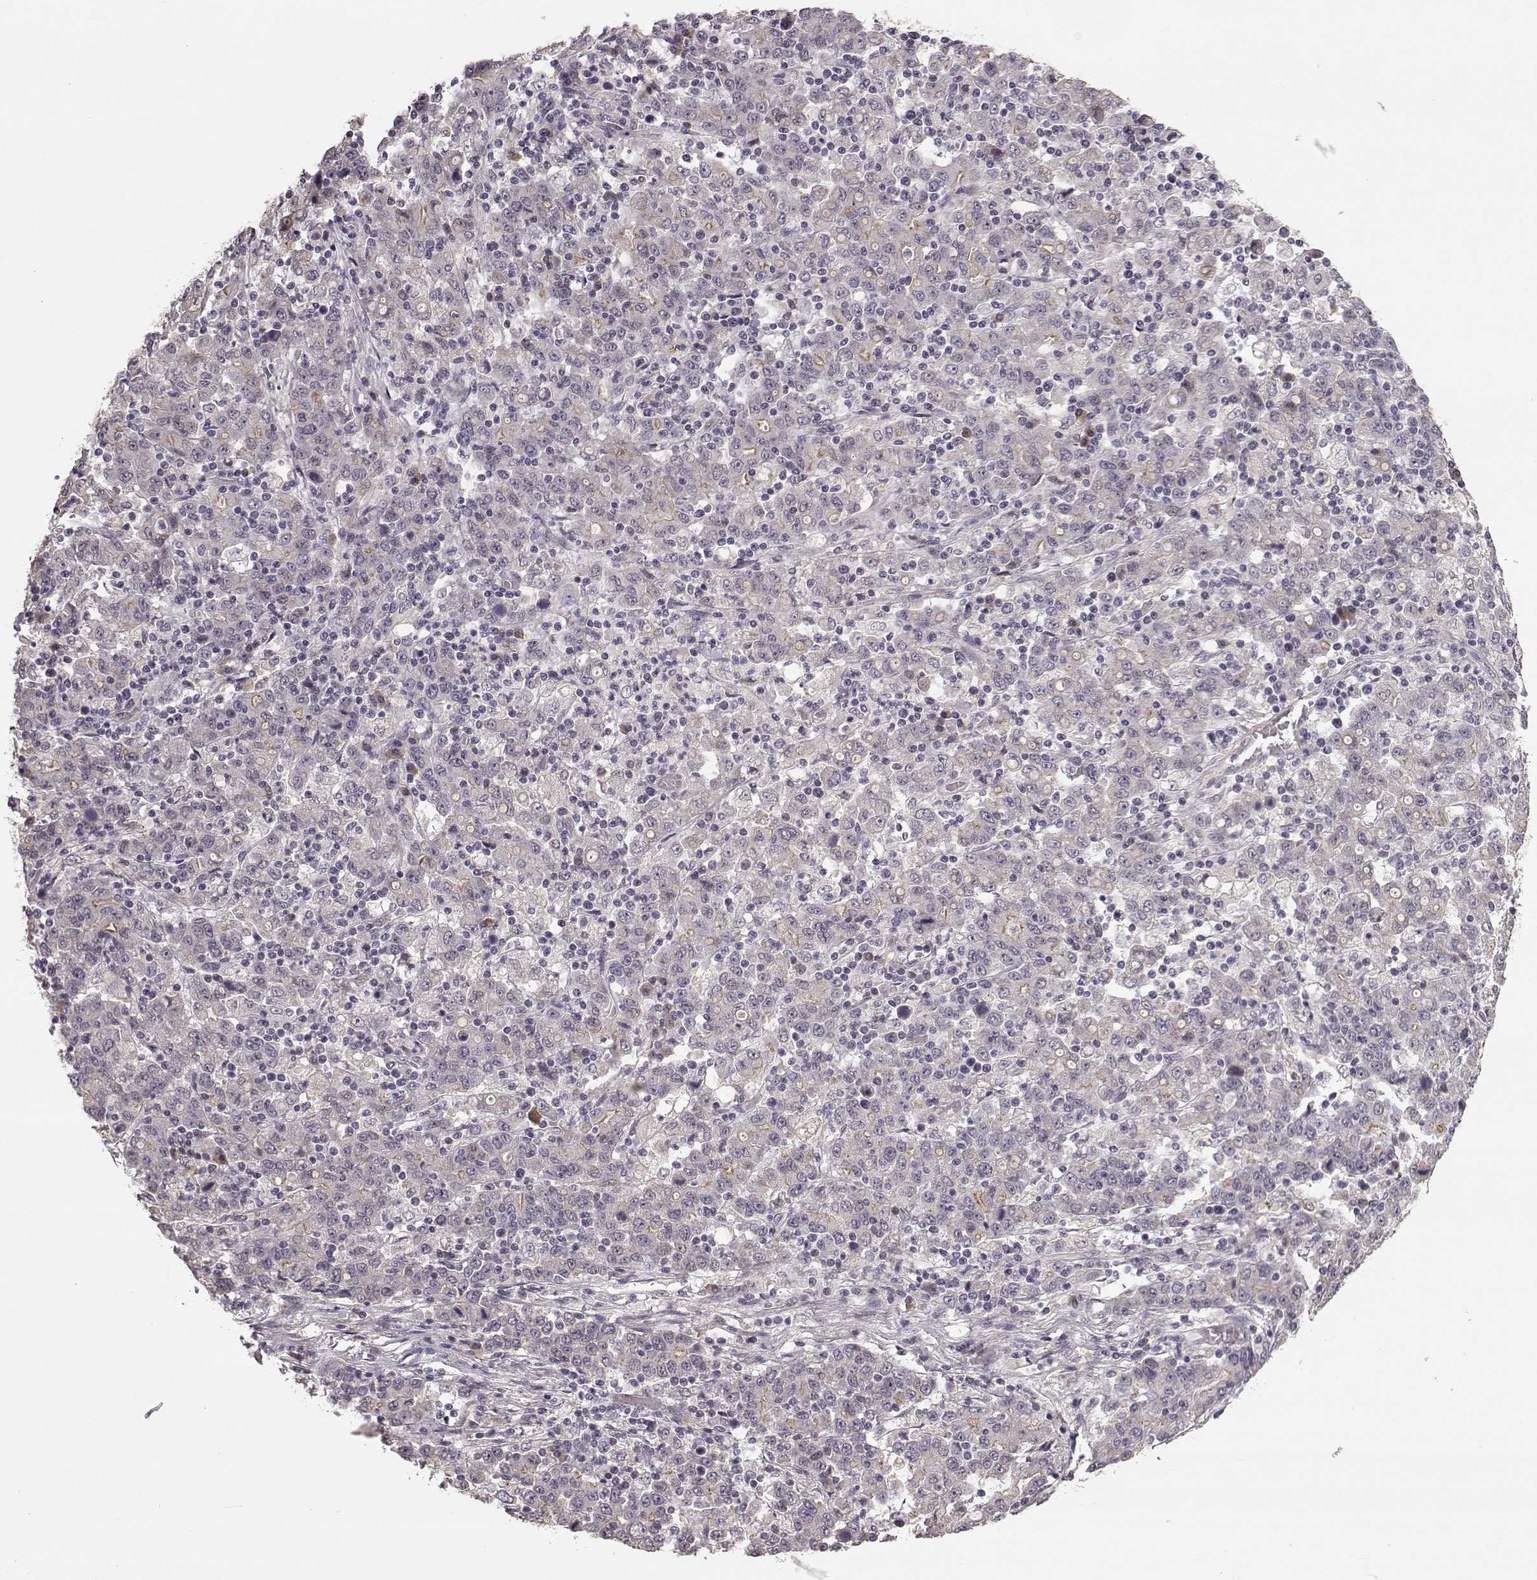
{"staining": {"intensity": "weak", "quantity": "<25%", "location": "cytoplasmic/membranous"}, "tissue": "stomach cancer", "cell_type": "Tumor cells", "image_type": "cancer", "snomed": [{"axis": "morphology", "description": "Adenocarcinoma, NOS"}, {"axis": "topography", "description": "Stomach, upper"}], "caption": "Tumor cells show no significant protein positivity in adenocarcinoma (stomach).", "gene": "PLEKHG3", "patient": {"sex": "male", "age": 69}}